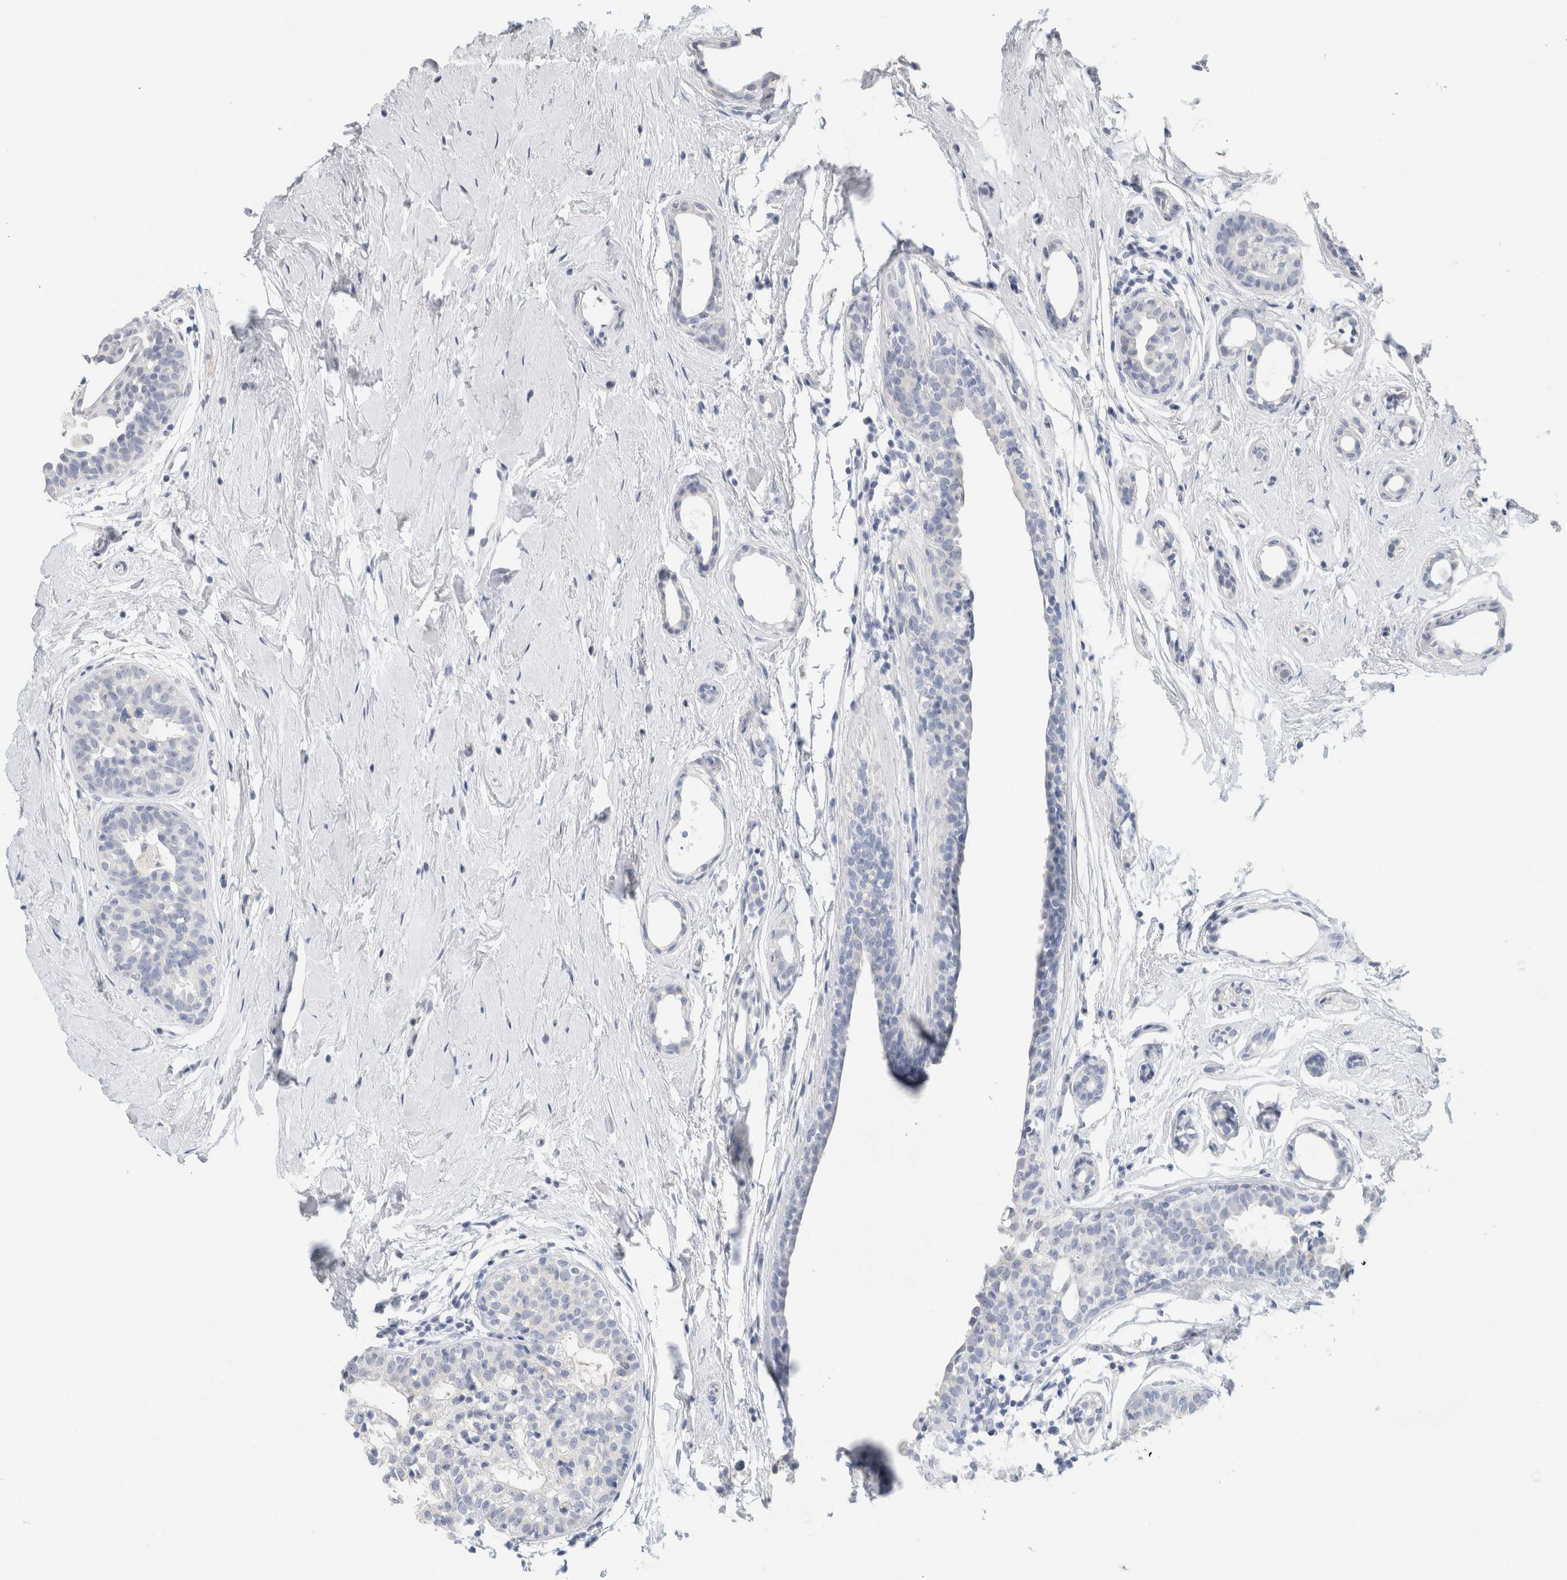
{"staining": {"intensity": "negative", "quantity": "none", "location": "none"}, "tissue": "breast cancer", "cell_type": "Tumor cells", "image_type": "cancer", "snomed": [{"axis": "morphology", "description": "Duct carcinoma"}, {"axis": "topography", "description": "Breast"}], "caption": "Infiltrating ductal carcinoma (breast) was stained to show a protein in brown. There is no significant expression in tumor cells.", "gene": "BCAN", "patient": {"sex": "female", "age": 55}}